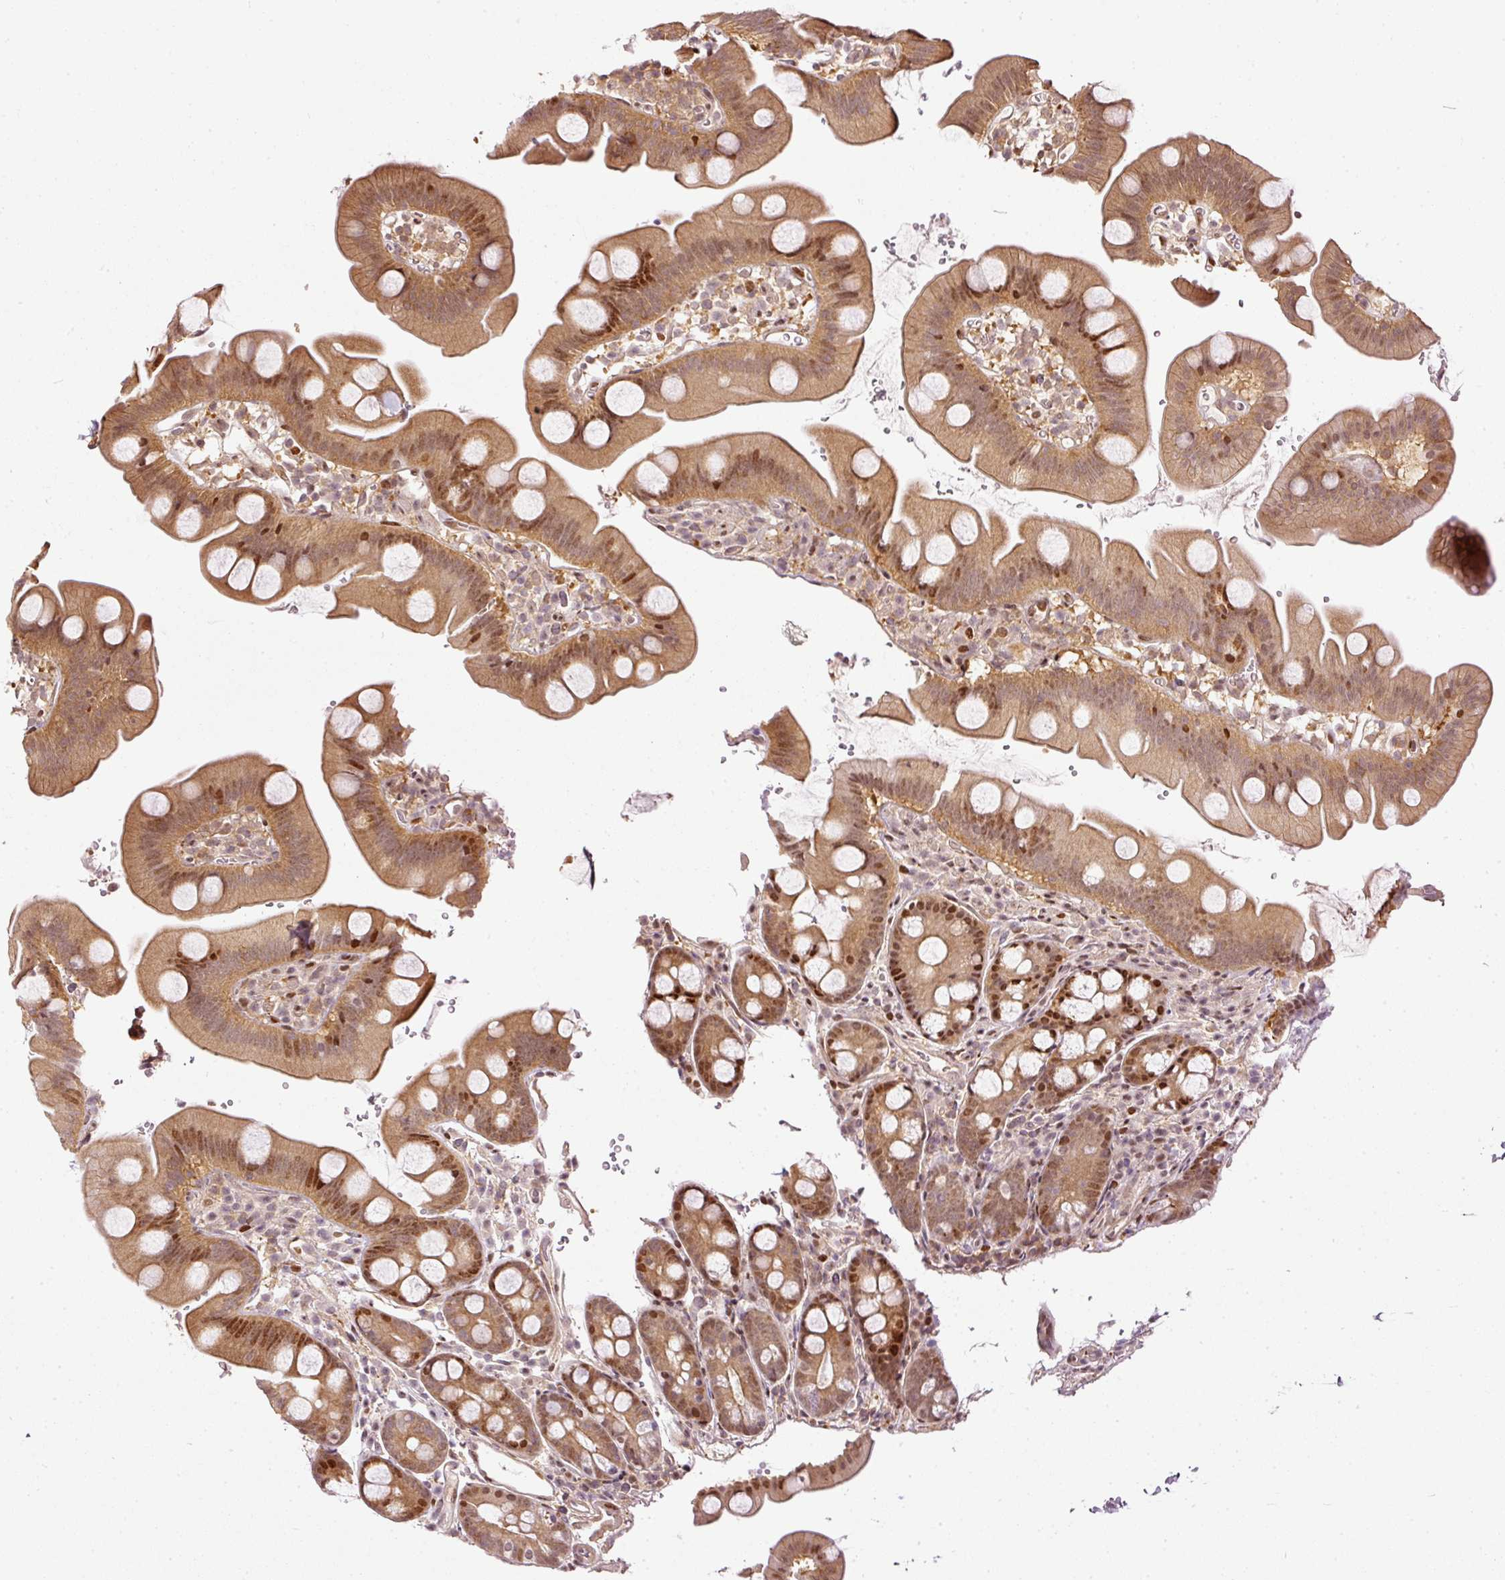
{"staining": {"intensity": "strong", "quantity": ">75%", "location": "cytoplasmic/membranous,nuclear"}, "tissue": "small intestine", "cell_type": "Glandular cells", "image_type": "normal", "snomed": [{"axis": "morphology", "description": "Normal tissue, NOS"}, {"axis": "topography", "description": "Small intestine"}], "caption": "About >75% of glandular cells in normal small intestine show strong cytoplasmic/membranous,nuclear protein staining as visualized by brown immunohistochemical staining.", "gene": "ZNF778", "patient": {"sex": "female", "age": 68}}